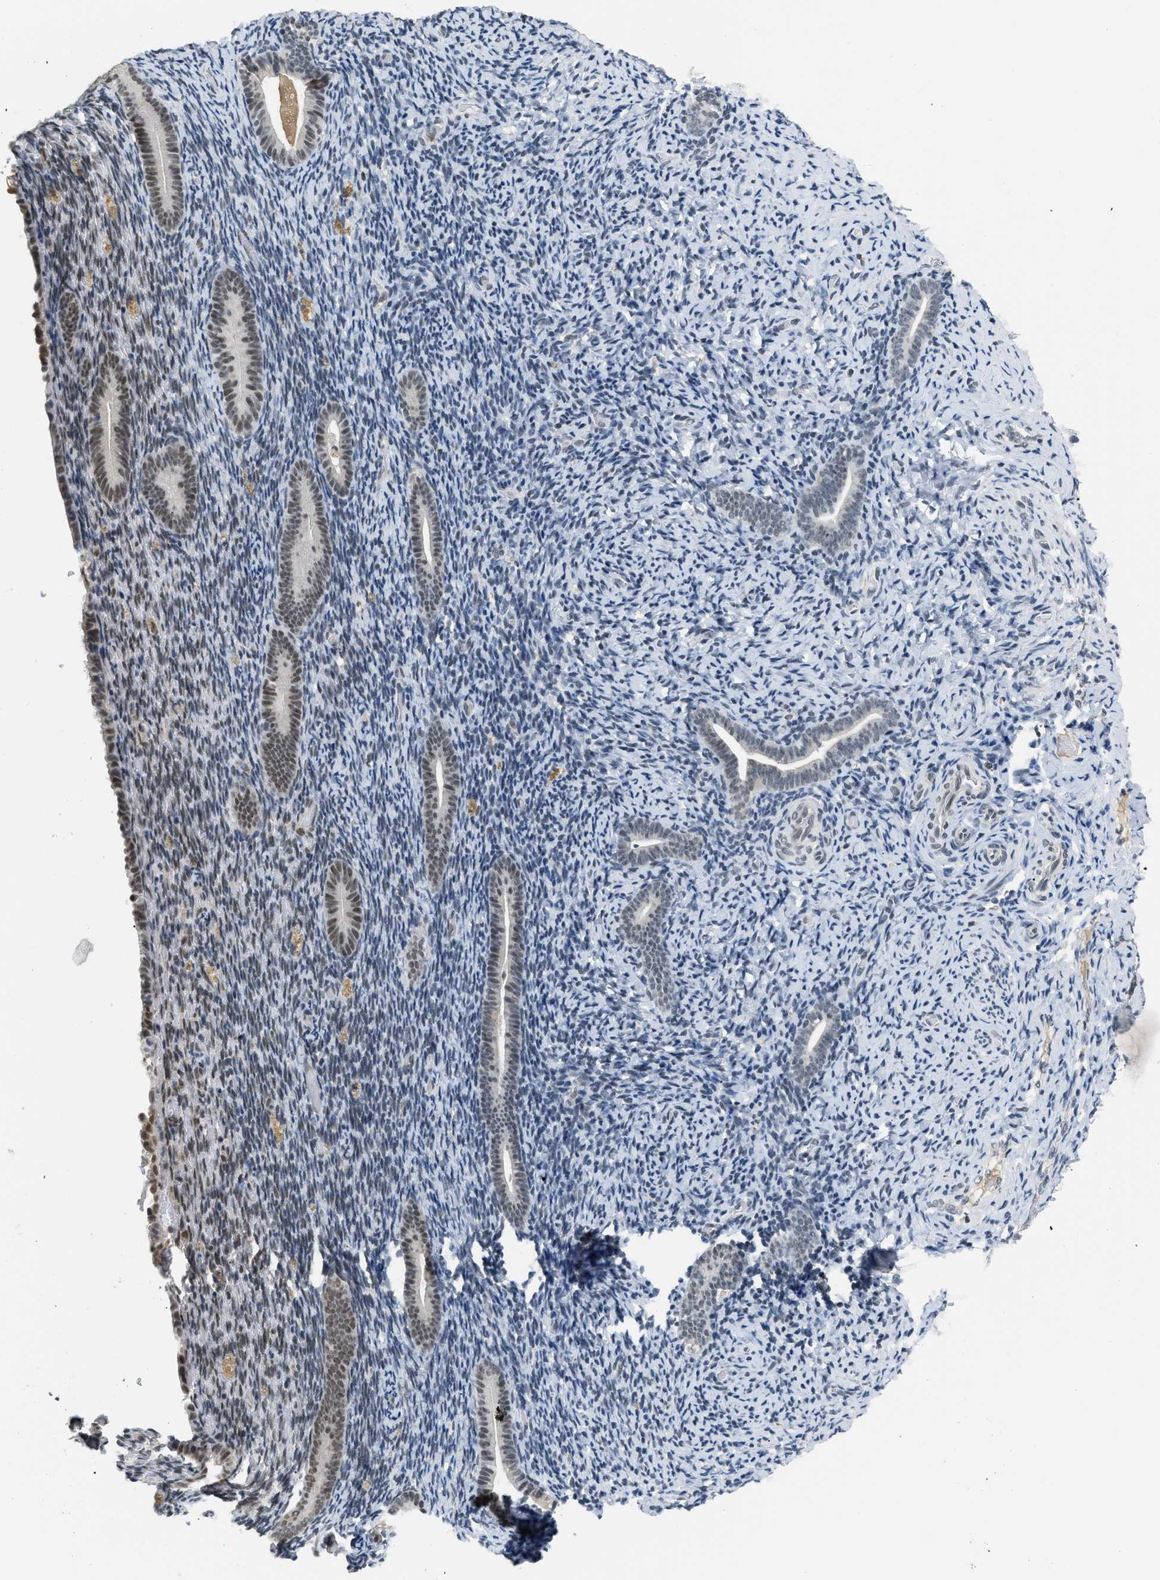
{"staining": {"intensity": "negative", "quantity": "none", "location": "none"}, "tissue": "endometrium", "cell_type": "Cells in endometrial stroma", "image_type": "normal", "snomed": [{"axis": "morphology", "description": "Normal tissue, NOS"}, {"axis": "topography", "description": "Endometrium"}], "caption": "Immunohistochemistry (IHC) photomicrograph of unremarkable human endometrium stained for a protein (brown), which reveals no staining in cells in endometrial stroma. Brightfield microscopy of IHC stained with DAB (3,3'-diaminobenzidine) (brown) and hematoxylin (blue), captured at high magnification.", "gene": "MZF1", "patient": {"sex": "female", "age": 51}}